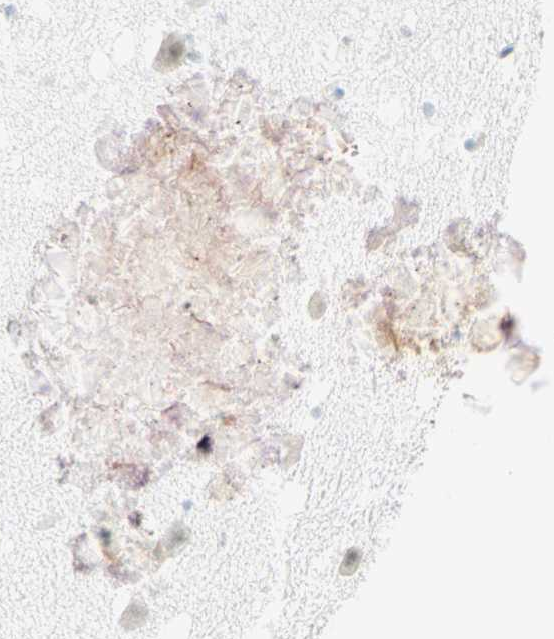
{"staining": {"intensity": "weak", "quantity": "<25%", "location": "nuclear"}, "tissue": "hippocampus", "cell_type": "Glial cells", "image_type": "normal", "snomed": [{"axis": "morphology", "description": "Normal tissue, NOS"}, {"axis": "topography", "description": "Hippocampus"}], "caption": "IHC micrograph of benign hippocampus: human hippocampus stained with DAB reveals no significant protein positivity in glial cells. (IHC, brightfield microscopy, high magnification).", "gene": "SMAD3", "patient": {"sex": "male", "age": 45}}